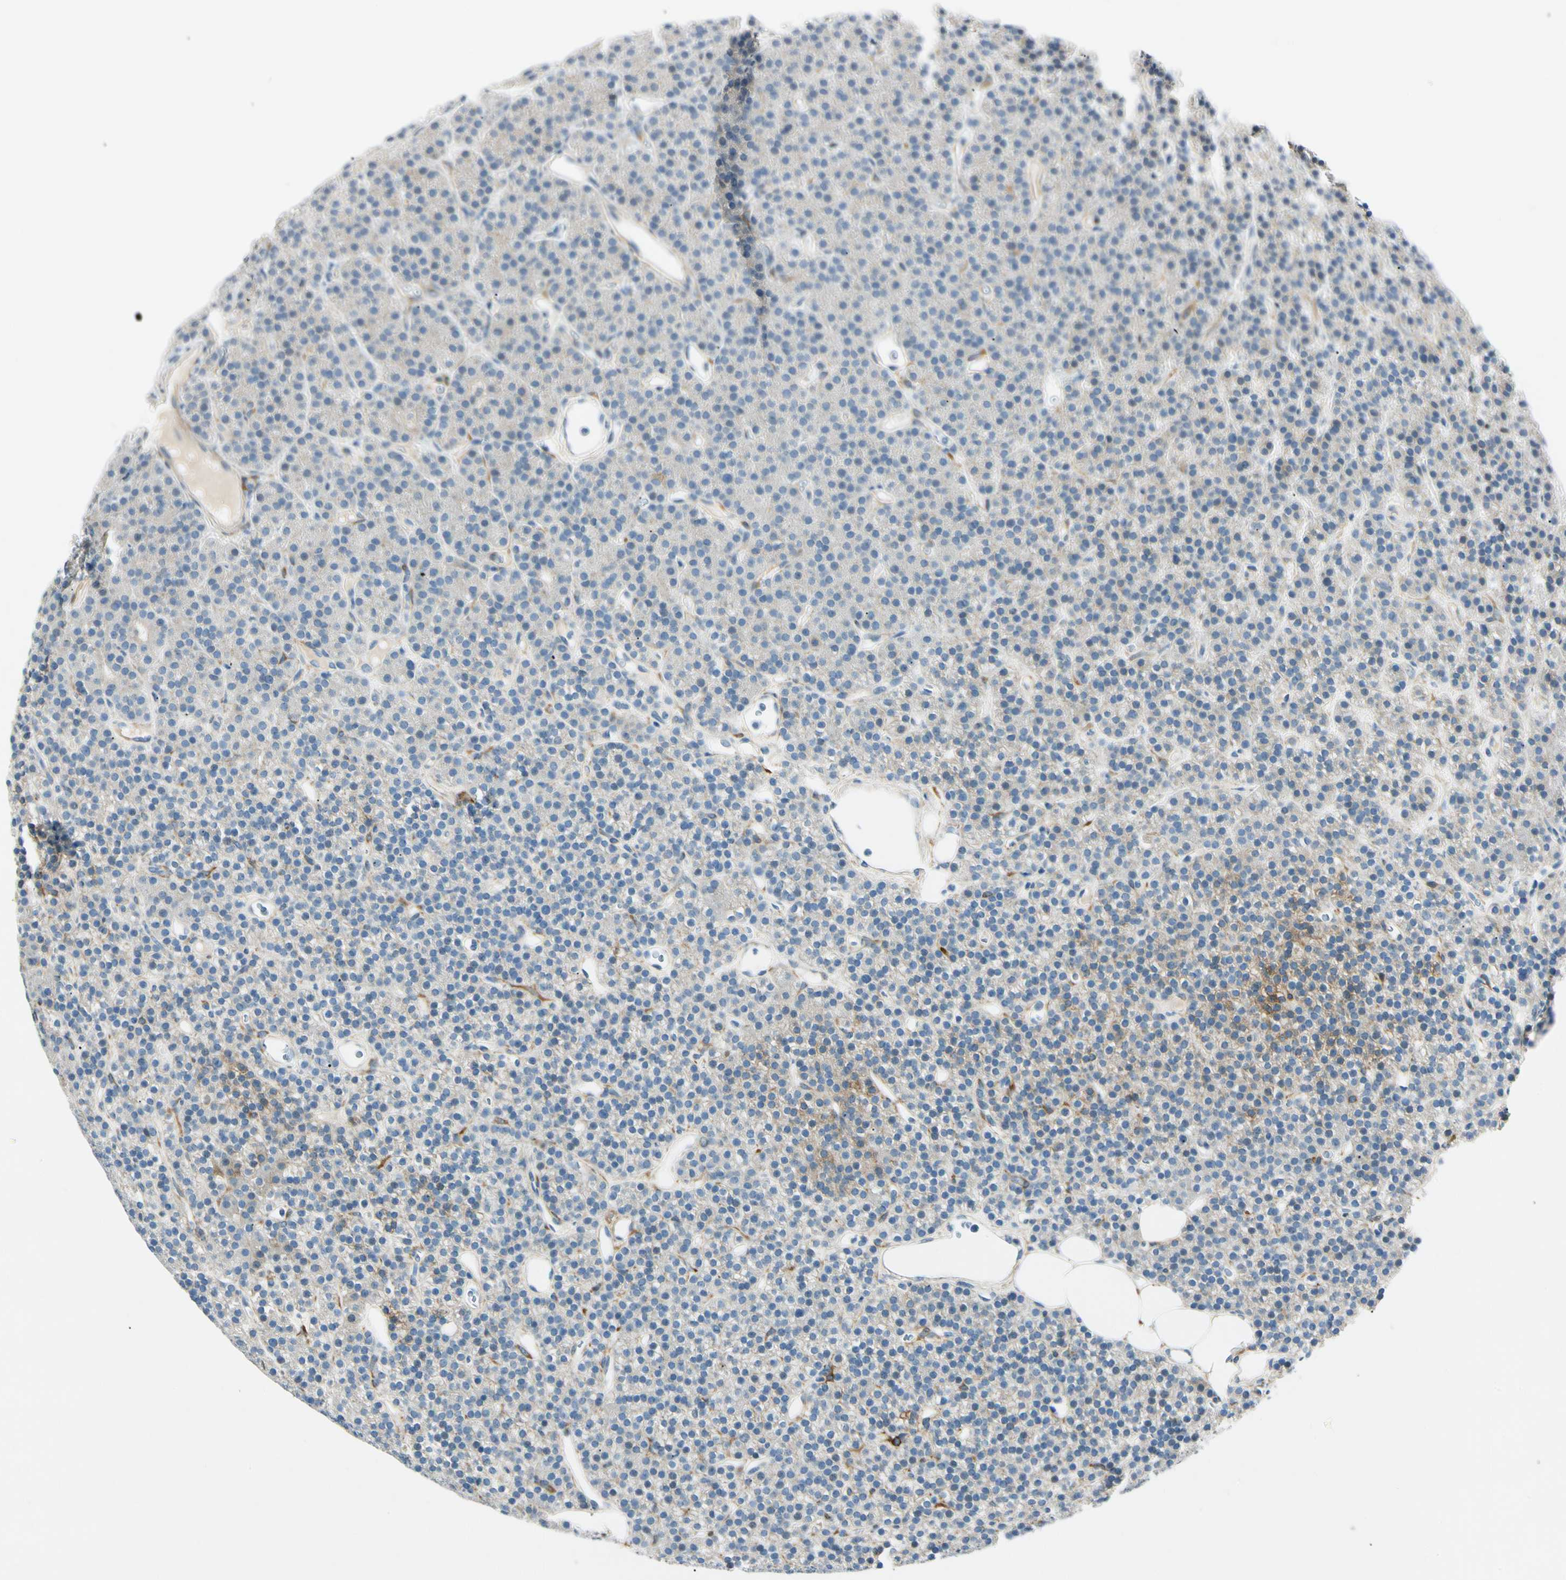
{"staining": {"intensity": "negative", "quantity": "none", "location": "none"}, "tissue": "parathyroid gland", "cell_type": "Glandular cells", "image_type": "normal", "snomed": [{"axis": "morphology", "description": "Normal tissue, NOS"}, {"axis": "morphology", "description": "Hyperplasia, NOS"}, {"axis": "topography", "description": "Parathyroid gland"}], "caption": "Immunohistochemistry of normal parathyroid gland reveals no expression in glandular cells.", "gene": "AMPH", "patient": {"sex": "male", "age": 44}}